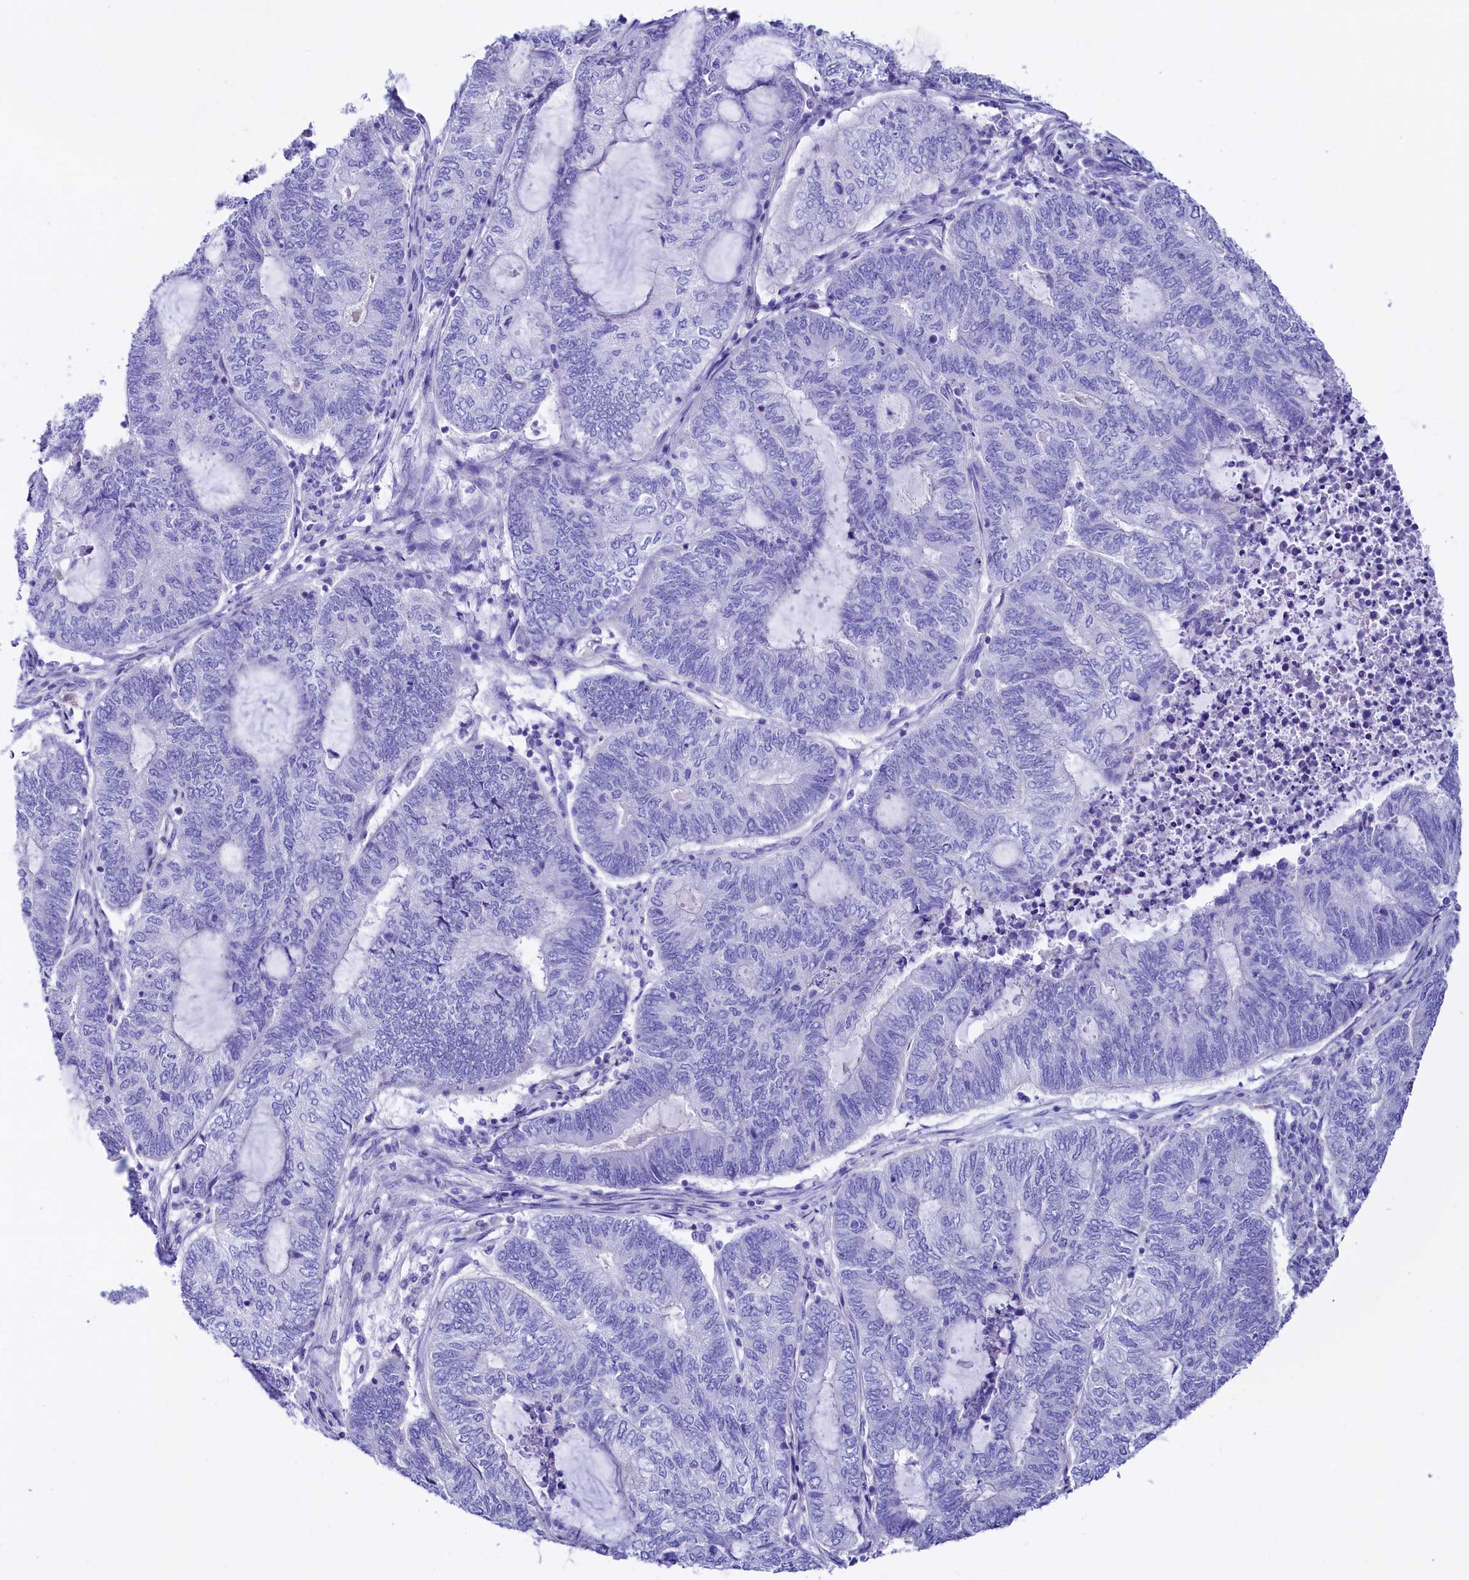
{"staining": {"intensity": "negative", "quantity": "none", "location": "none"}, "tissue": "endometrial cancer", "cell_type": "Tumor cells", "image_type": "cancer", "snomed": [{"axis": "morphology", "description": "Adenocarcinoma, NOS"}, {"axis": "topography", "description": "Uterus"}, {"axis": "topography", "description": "Endometrium"}], "caption": "Immunohistochemical staining of adenocarcinoma (endometrial) displays no significant staining in tumor cells.", "gene": "RBP3", "patient": {"sex": "female", "age": 70}}